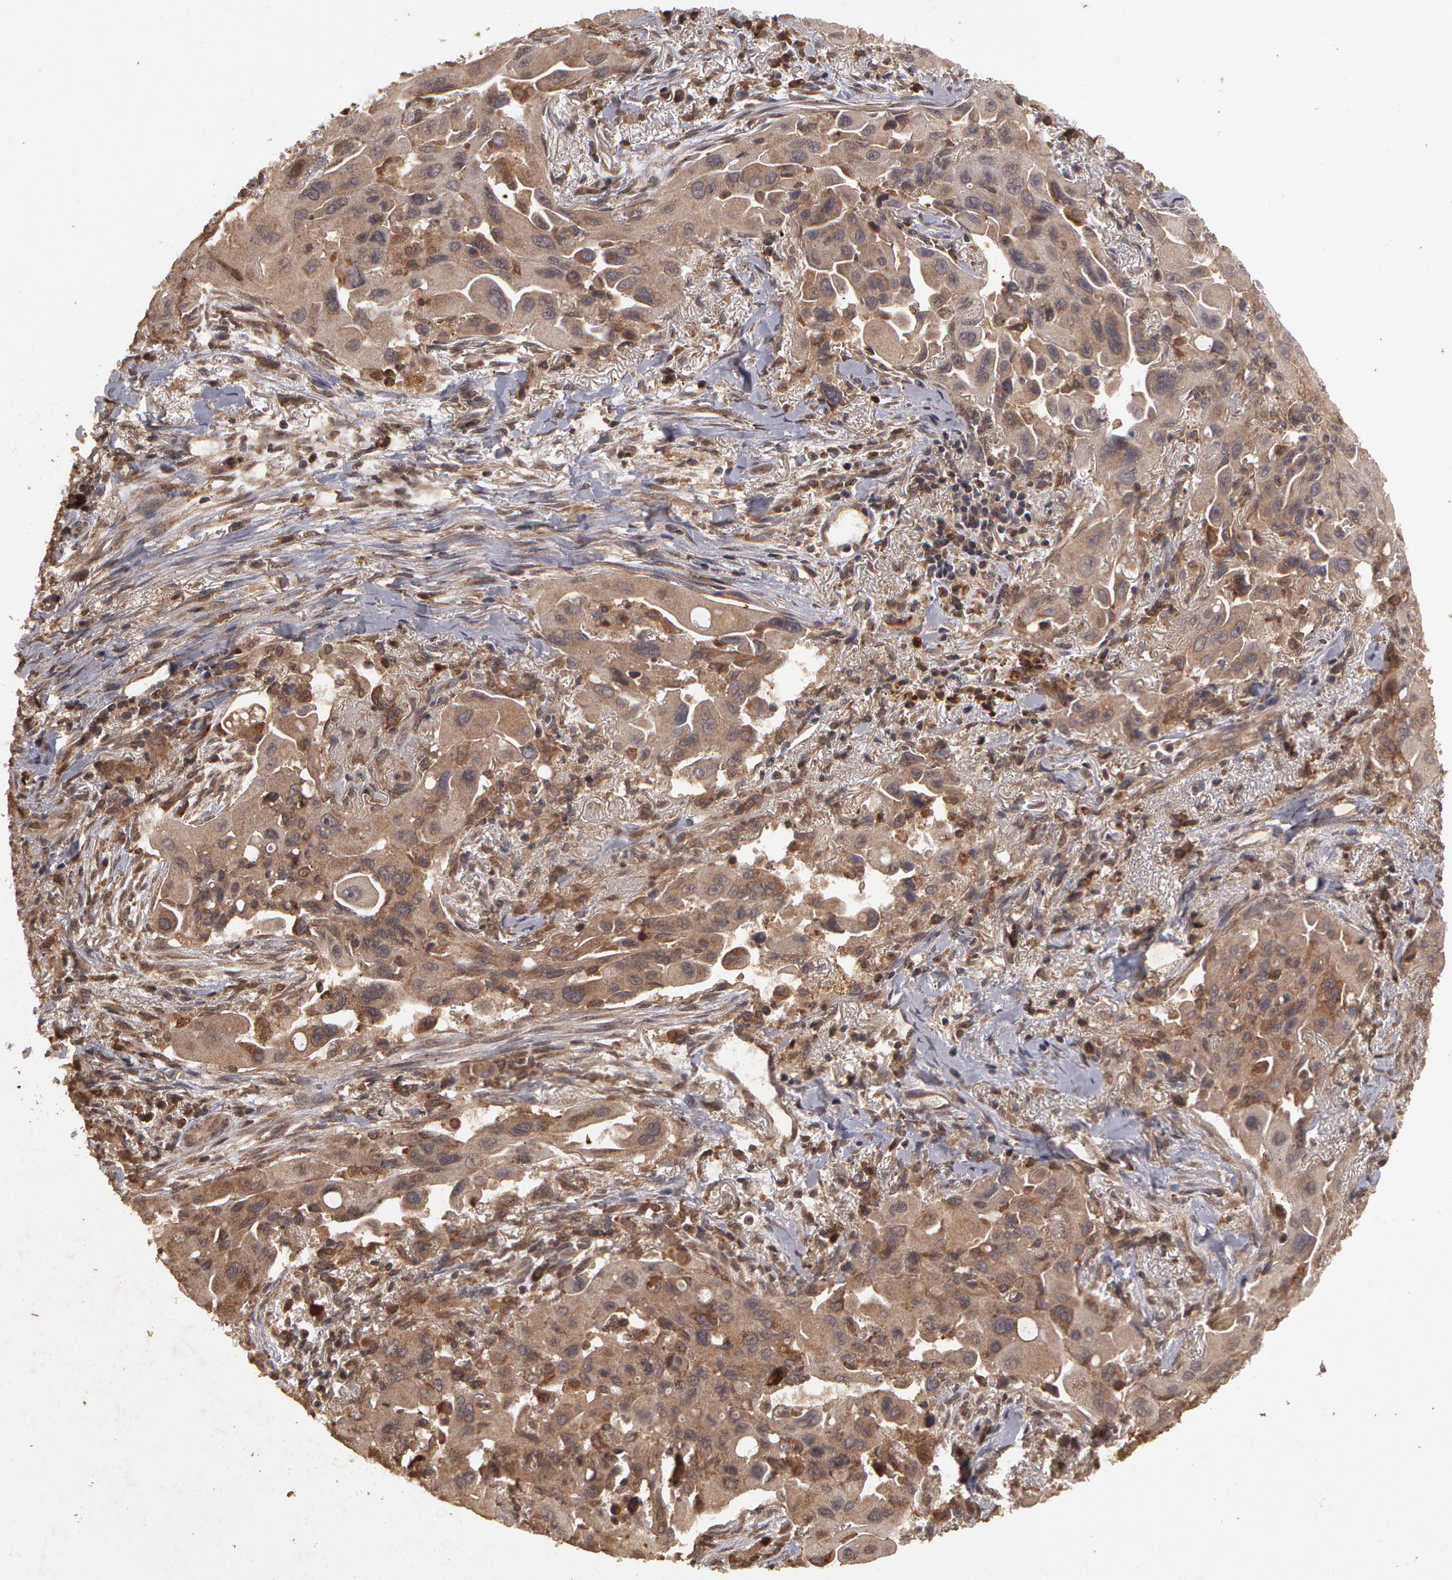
{"staining": {"intensity": "weak", "quantity": "25%-75%", "location": "cytoplasmic/membranous"}, "tissue": "lung cancer", "cell_type": "Tumor cells", "image_type": "cancer", "snomed": [{"axis": "morphology", "description": "Adenocarcinoma, NOS"}, {"axis": "topography", "description": "Lung"}], "caption": "Adenocarcinoma (lung) stained with a protein marker reveals weak staining in tumor cells.", "gene": "CALR", "patient": {"sex": "male", "age": 68}}